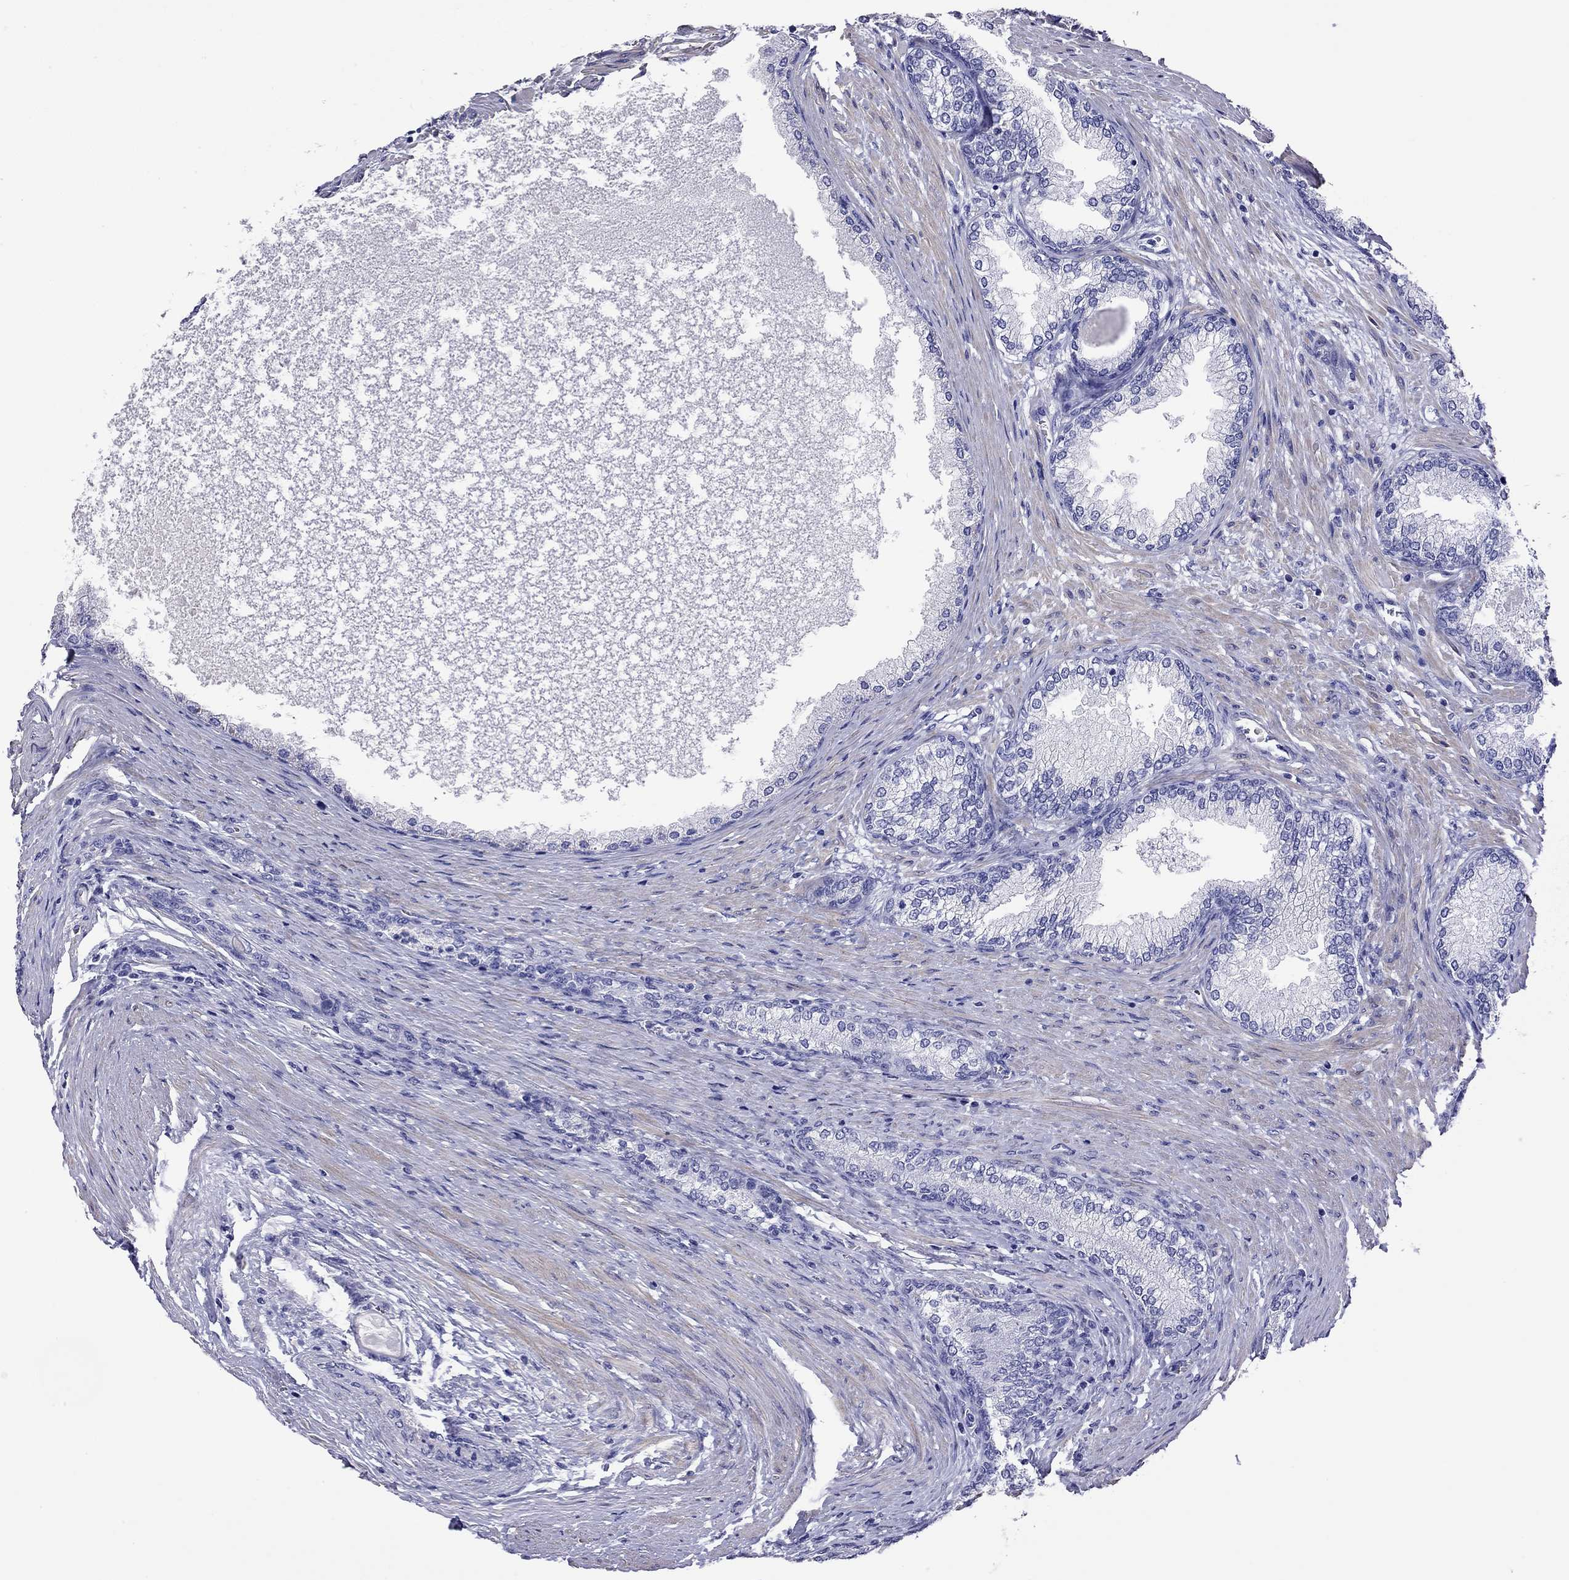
{"staining": {"intensity": "negative", "quantity": "none", "location": "none"}, "tissue": "prostate", "cell_type": "Glandular cells", "image_type": "normal", "snomed": [{"axis": "morphology", "description": "Normal tissue, NOS"}, {"axis": "topography", "description": "Prostate"}], "caption": "Protein analysis of benign prostate shows no significant staining in glandular cells. (DAB (3,3'-diaminobenzidine) IHC, high magnification).", "gene": "KIAA2012", "patient": {"sex": "male", "age": 72}}